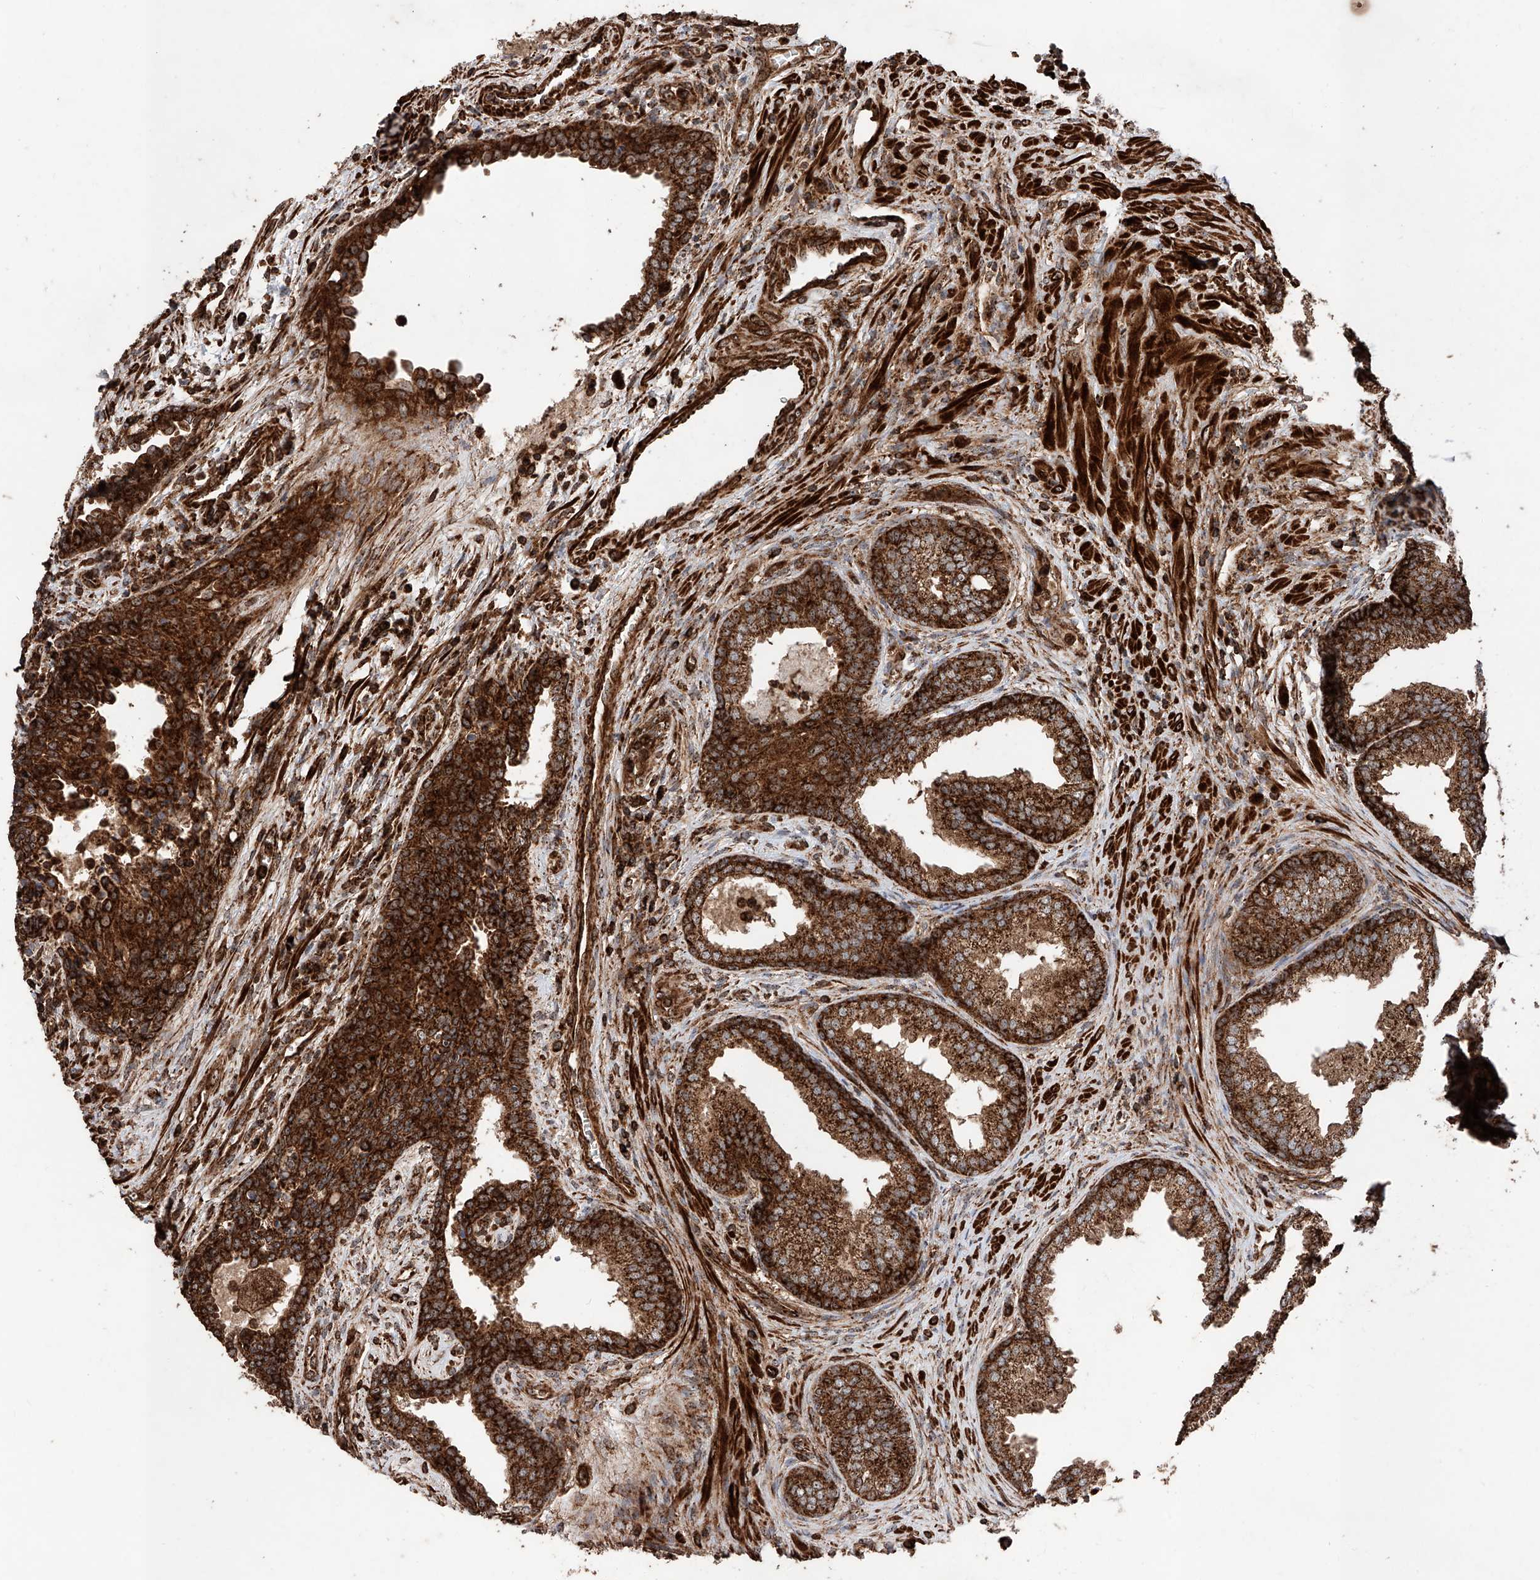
{"staining": {"intensity": "strong", "quantity": ">75%", "location": "cytoplasmic/membranous"}, "tissue": "prostate", "cell_type": "Glandular cells", "image_type": "normal", "snomed": [{"axis": "morphology", "description": "Normal tissue, NOS"}, {"axis": "topography", "description": "Prostate"}], "caption": "Immunohistochemical staining of benign prostate displays strong cytoplasmic/membranous protein positivity in about >75% of glandular cells.", "gene": "PISD", "patient": {"sex": "male", "age": 76}}